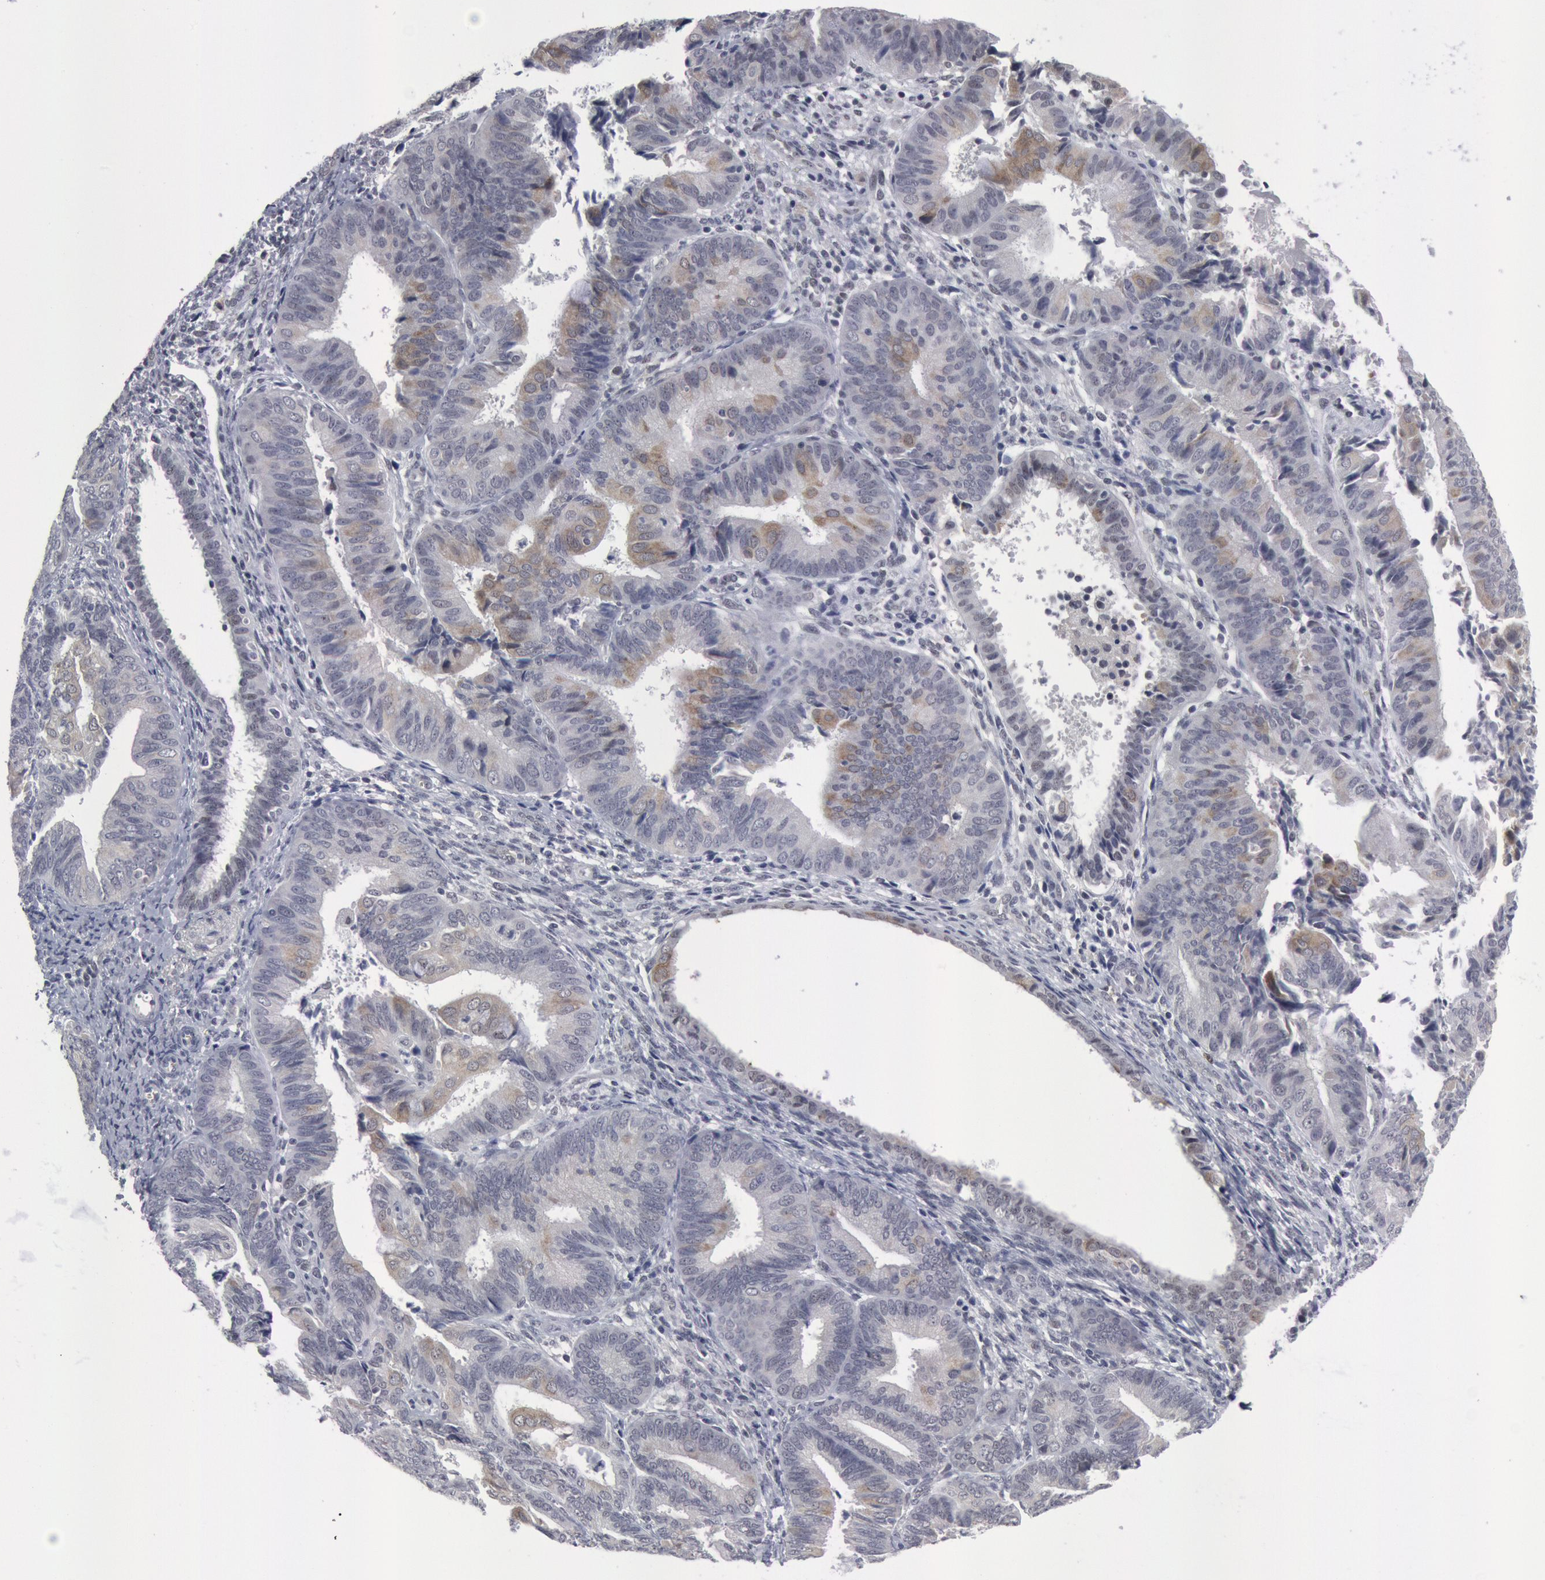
{"staining": {"intensity": "negative", "quantity": "none", "location": "none"}, "tissue": "endometrial cancer", "cell_type": "Tumor cells", "image_type": "cancer", "snomed": [{"axis": "morphology", "description": "Adenocarcinoma, NOS"}, {"axis": "topography", "description": "Endometrium"}], "caption": "There is no significant expression in tumor cells of endometrial adenocarcinoma.", "gene": "FOXO1", "patient": {"sex": "female", "age": 63}}